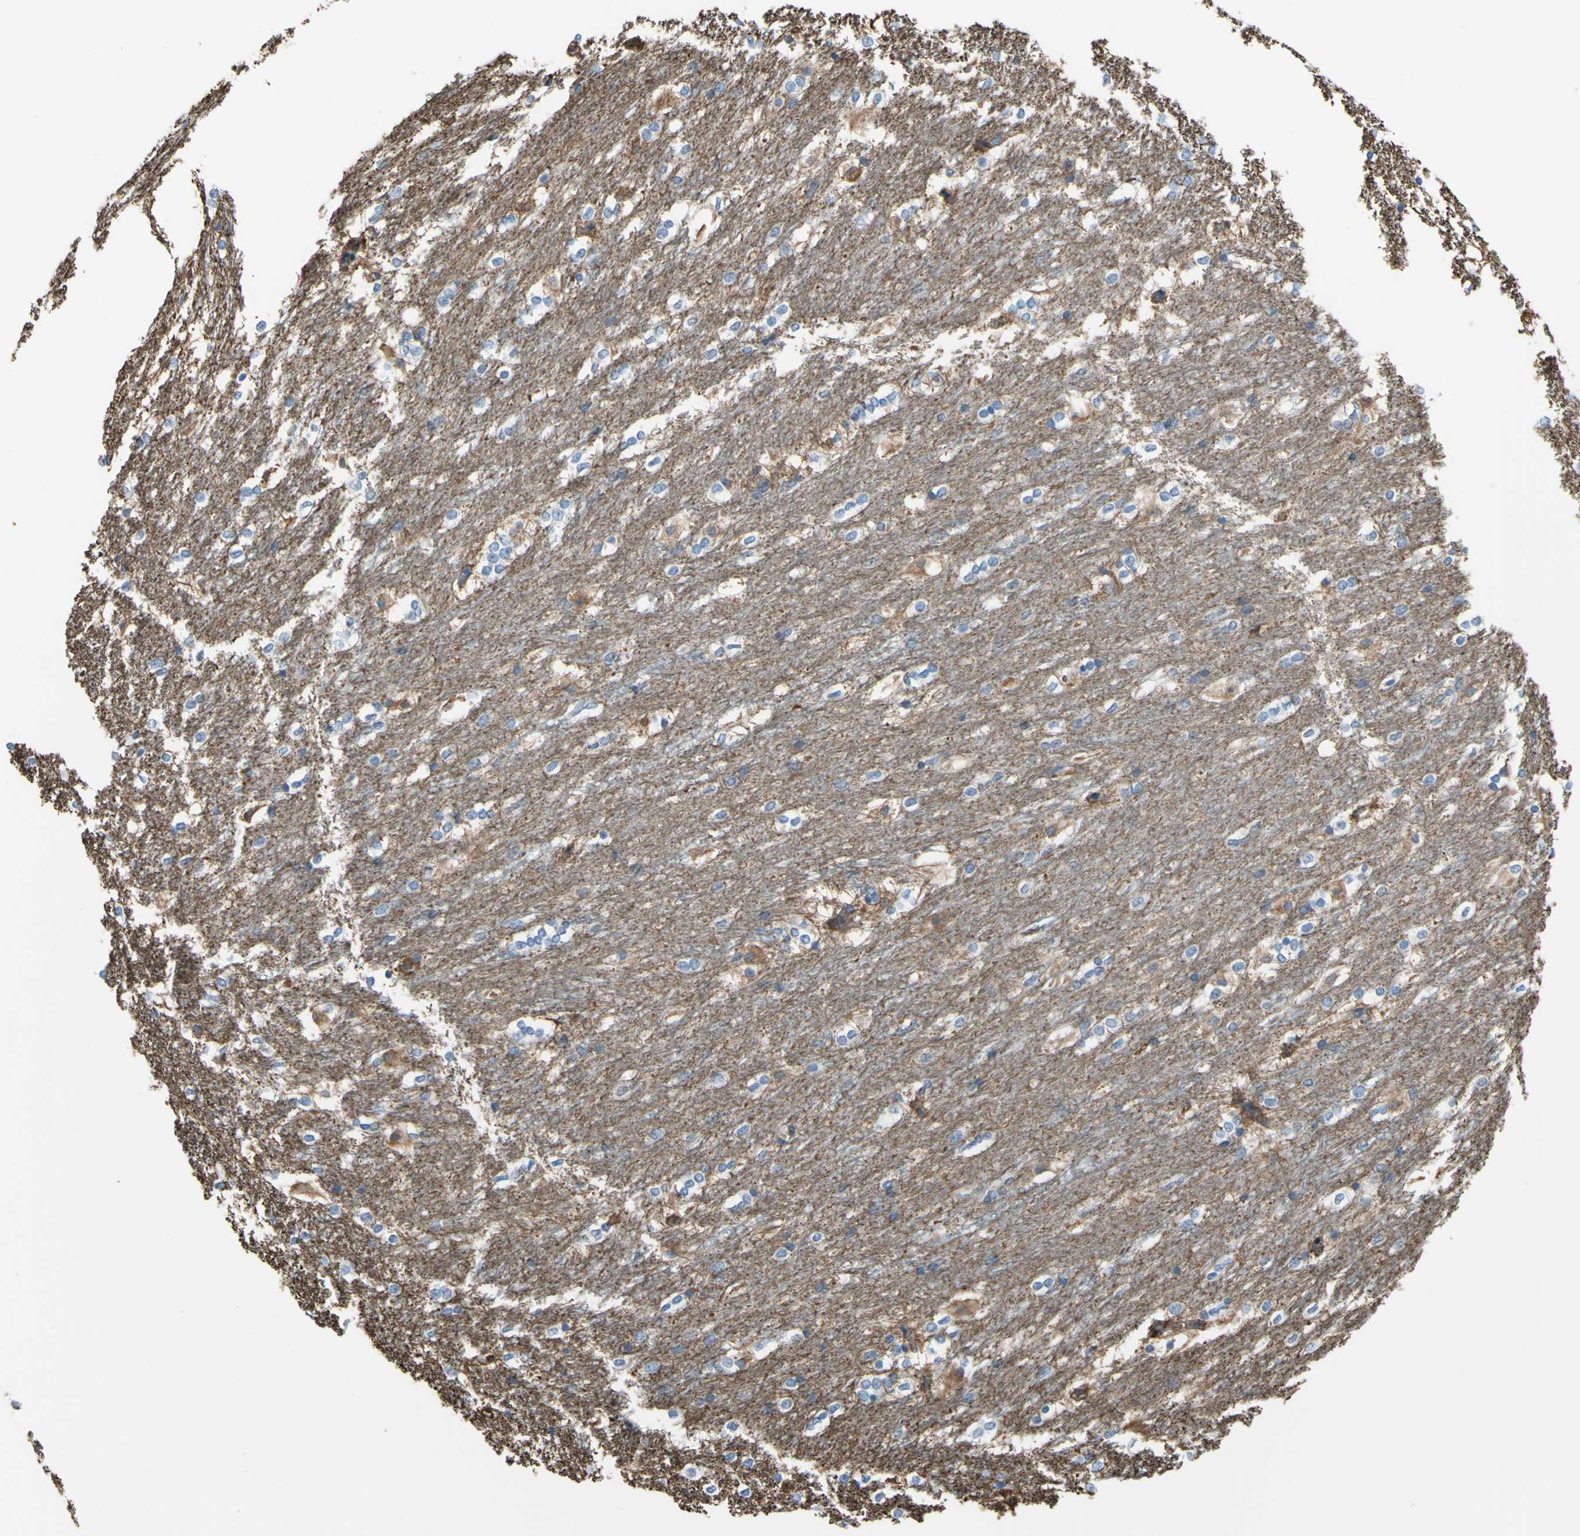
{"staining": {"intensity": "negative", "quantity": "none", "location": "none"}, "tissue": "caudate", "cell_type": "Glial cells", "image_type": "normal", "snomed": [{"axis": "morphology", "description": "Normal tissue, NOS"}, {"axis": "topography", "description": "Lateral ventricle wall"}], "caption": "A micrograph of caudate stained for a protein displays no brown staining in glial cells.", "gene": "TPBG", "patient": {"sex": "female", "age": 19}}